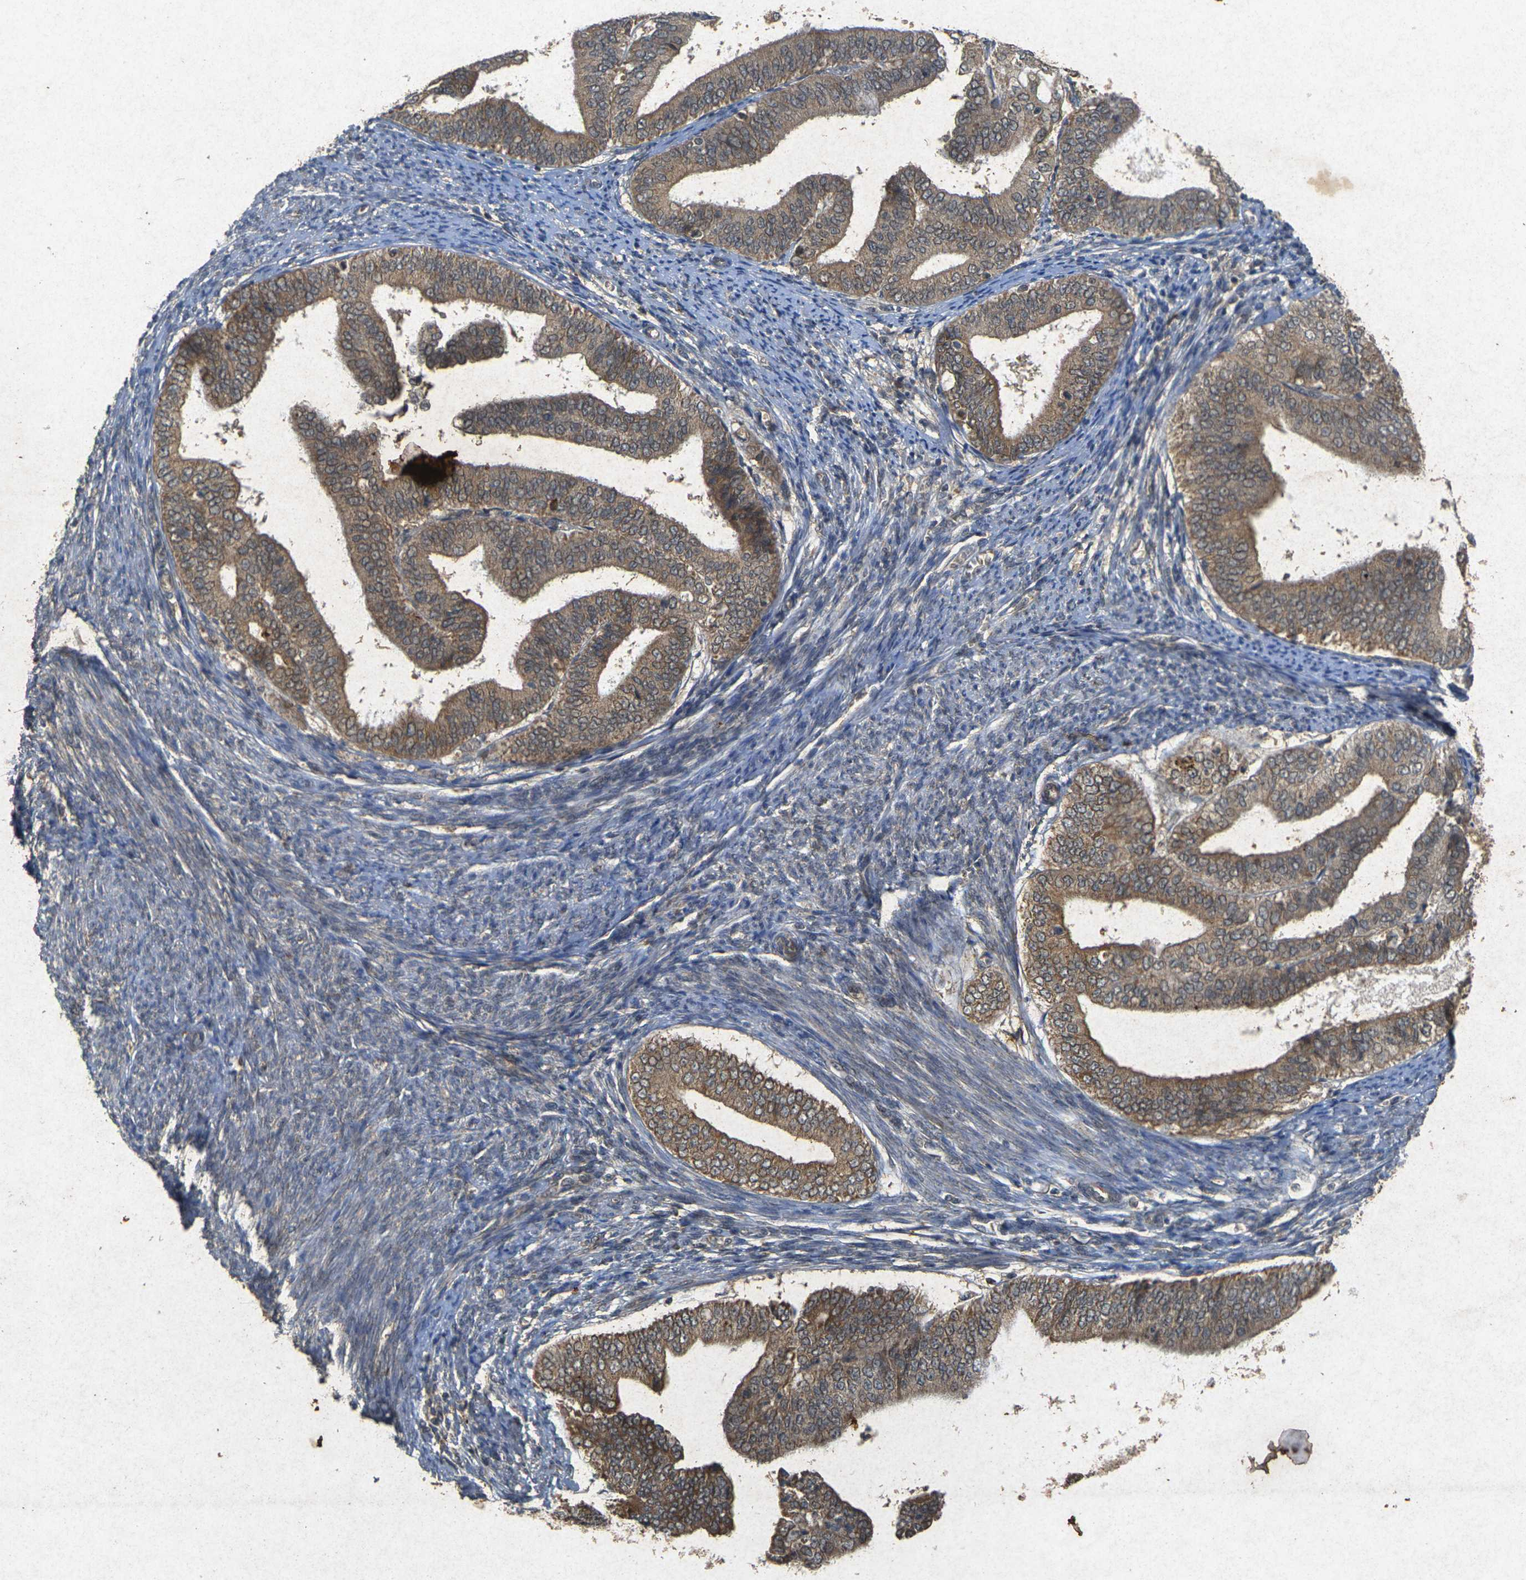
{"staining": {"intensity": "moderate", "quantity": ">75%", "location": "cytoplasmic/membranous"}, "tissue": "endometrial cancer", "cell_type": "Tumor cells", "image_type": "cancer", "snomed": [{"axis": "morphology", "description": "Adenocarcinoma, NOS"}, {"axis": "topography", "description": "Endometrium"}], "caption": "Immunohistochemistry of adenocarcinoma (endometrial) displays medium levels of moderate cytoplasmic/membranous expression in approximately >75% of tumor cells.", "gene": "ERN1", "patient": {"sex": "female", "age": 63}}